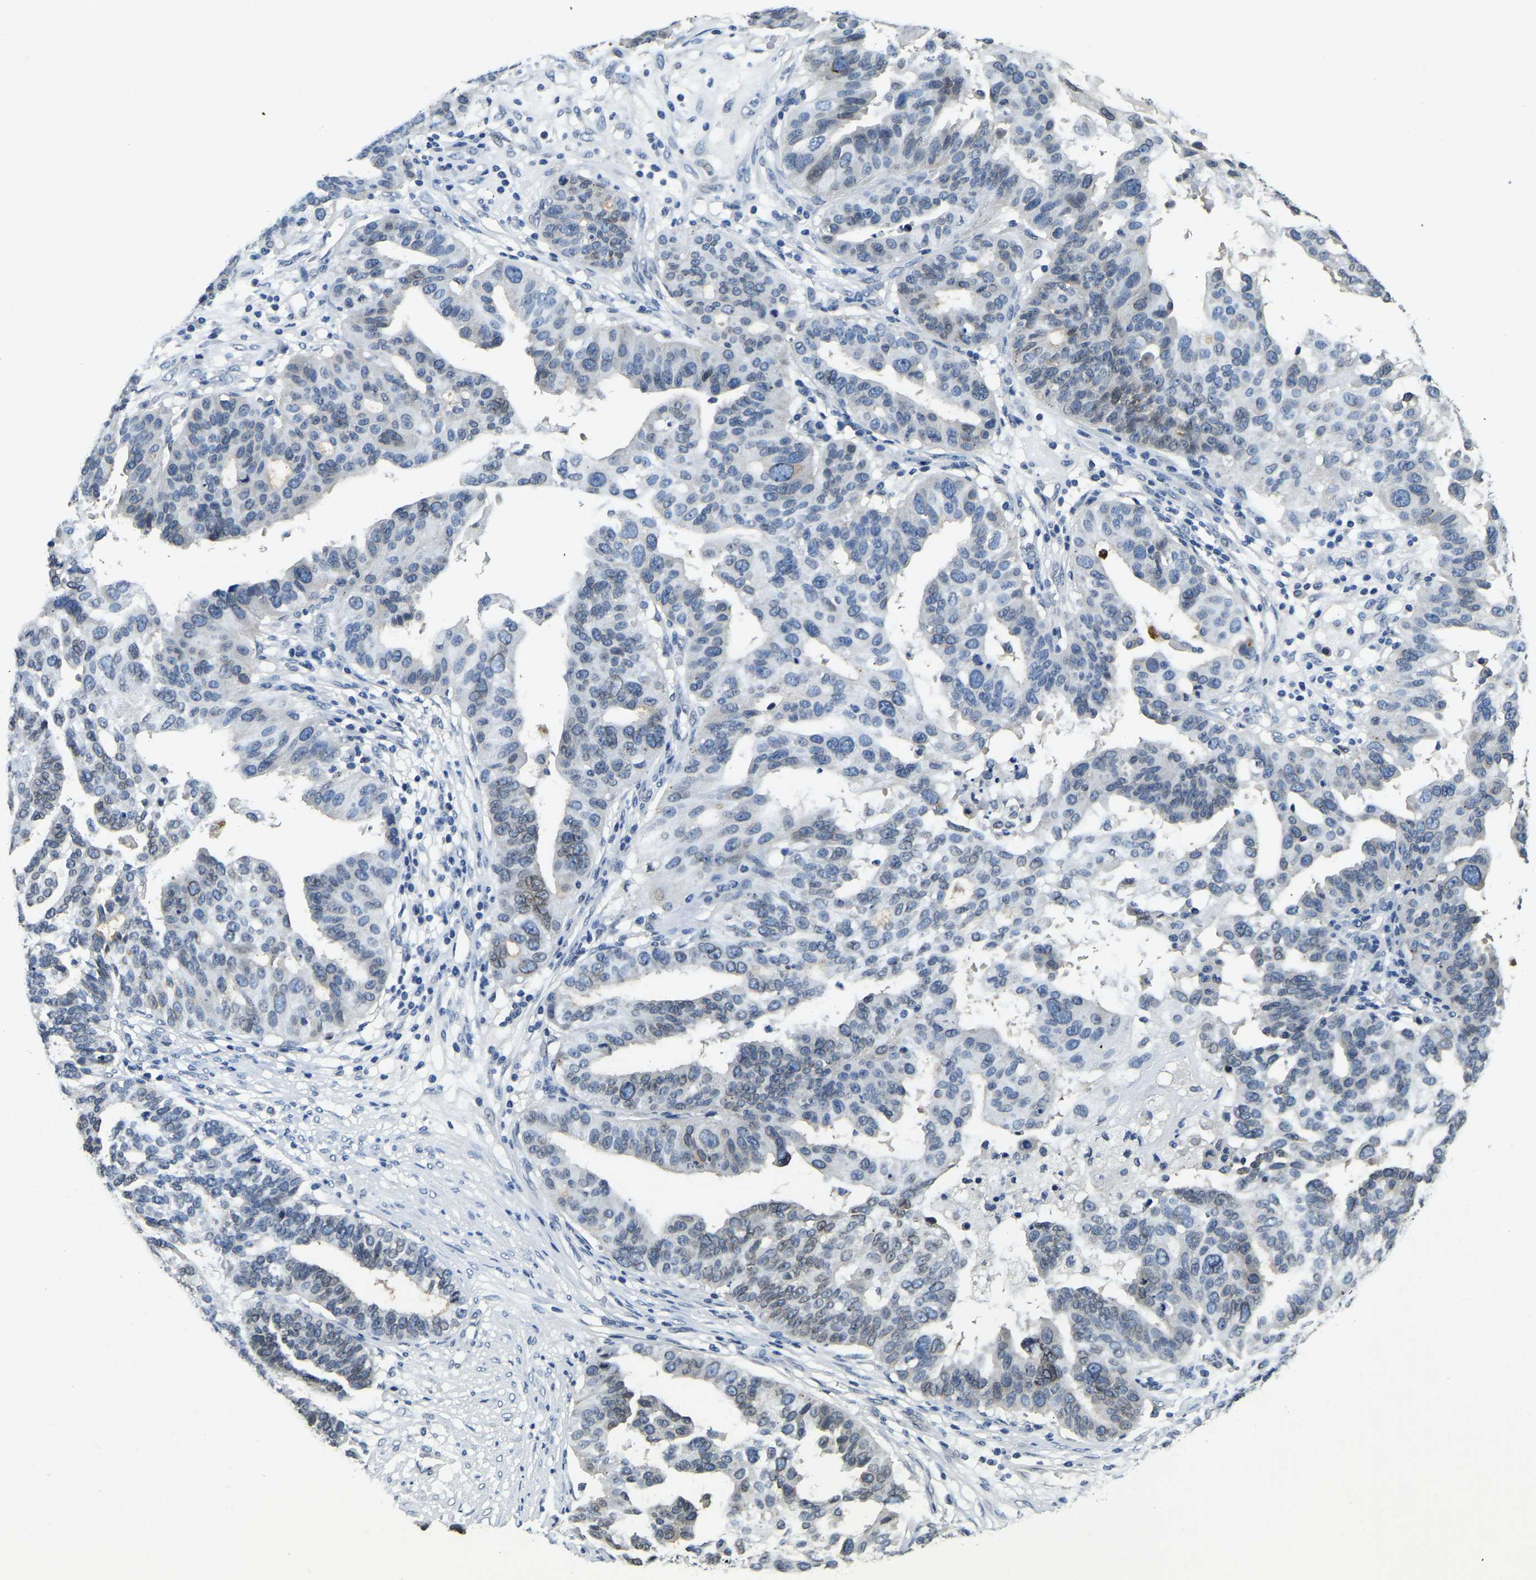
{"staining": {"intensity": "weak", "quantity": "<25%", "location": "cytoplasmic/membranous,nuclear"}, "tissue": "ovarian cancer", "cell_type": "Tumor cells", "image_type": "cancer", "snomed": [{"axis": "morphology", "description": "Cystadenocarcinoma, serous, NOS"}, {"axis": "topography", "description": "Ovary"}], "caption": "Immunohistochemistry of human ovarian cancer reveals no staining in tumor cells.", "gene": "RANBP2", "patient": {"sex": "female", "age": 59}}